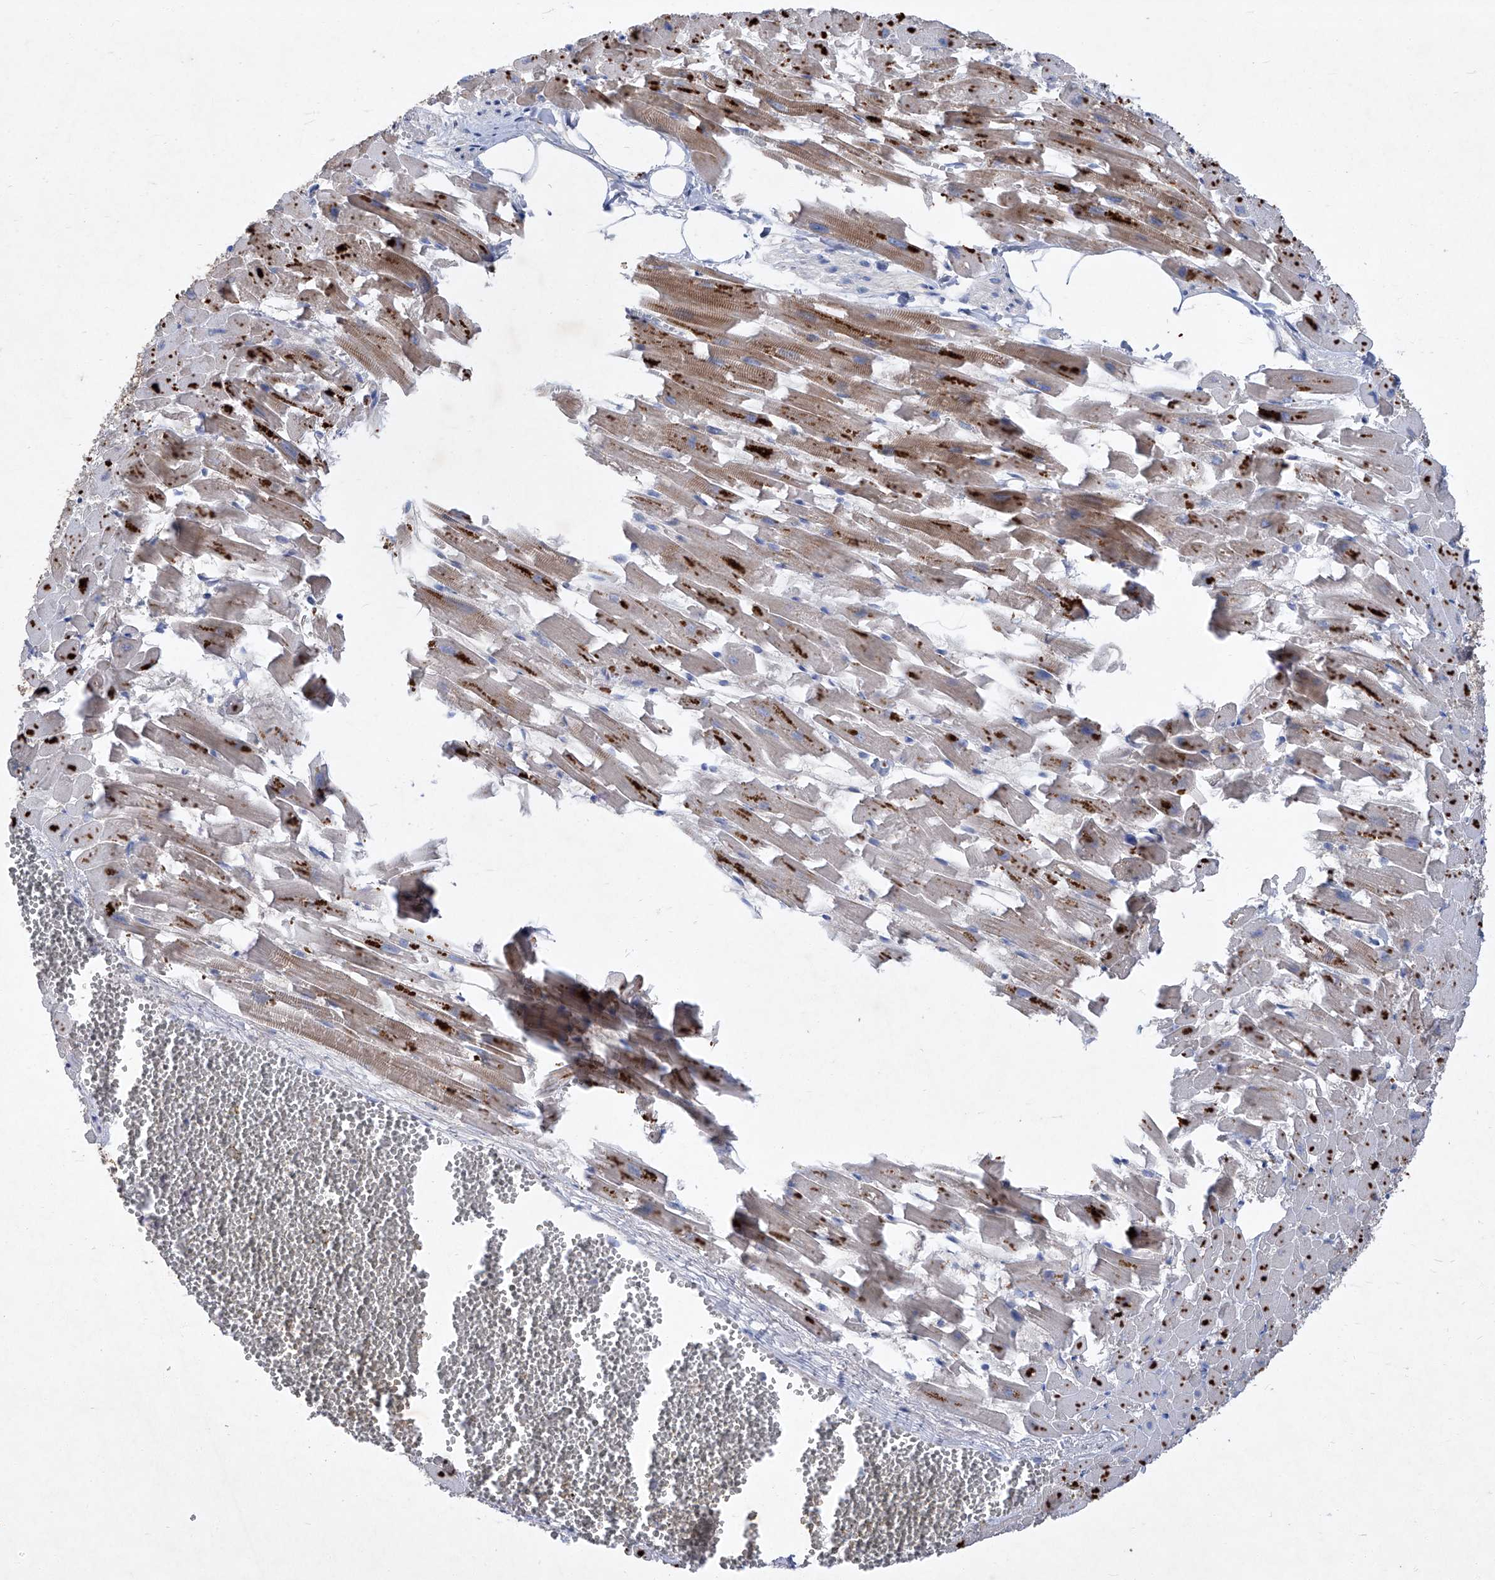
{"staining": {"intensity": "moderate", "quantity": ">75%", "location": "cytoplasmic/membranous"}, "tissue": "heart muscle", "cell_type": "Cardiomyocytes", "image_type": "normal", "snomed": [{"axis": "morphology", "description": "Normal tissue, NOS"}, {"axis": "topography", "description": "Heart"}], "caption": "DAB (3,3'-diaminobenzidine) immunohistochemical staining of unremarkable human heart muscle shows moderate cytoplasmic/membranous protein staining in about >75% of cardiomyocytes. (Brightfield microscopy of DAB IHC at high magnification).", "gene": "SBK2", "patient": {"sex": "female", "age": 64}}